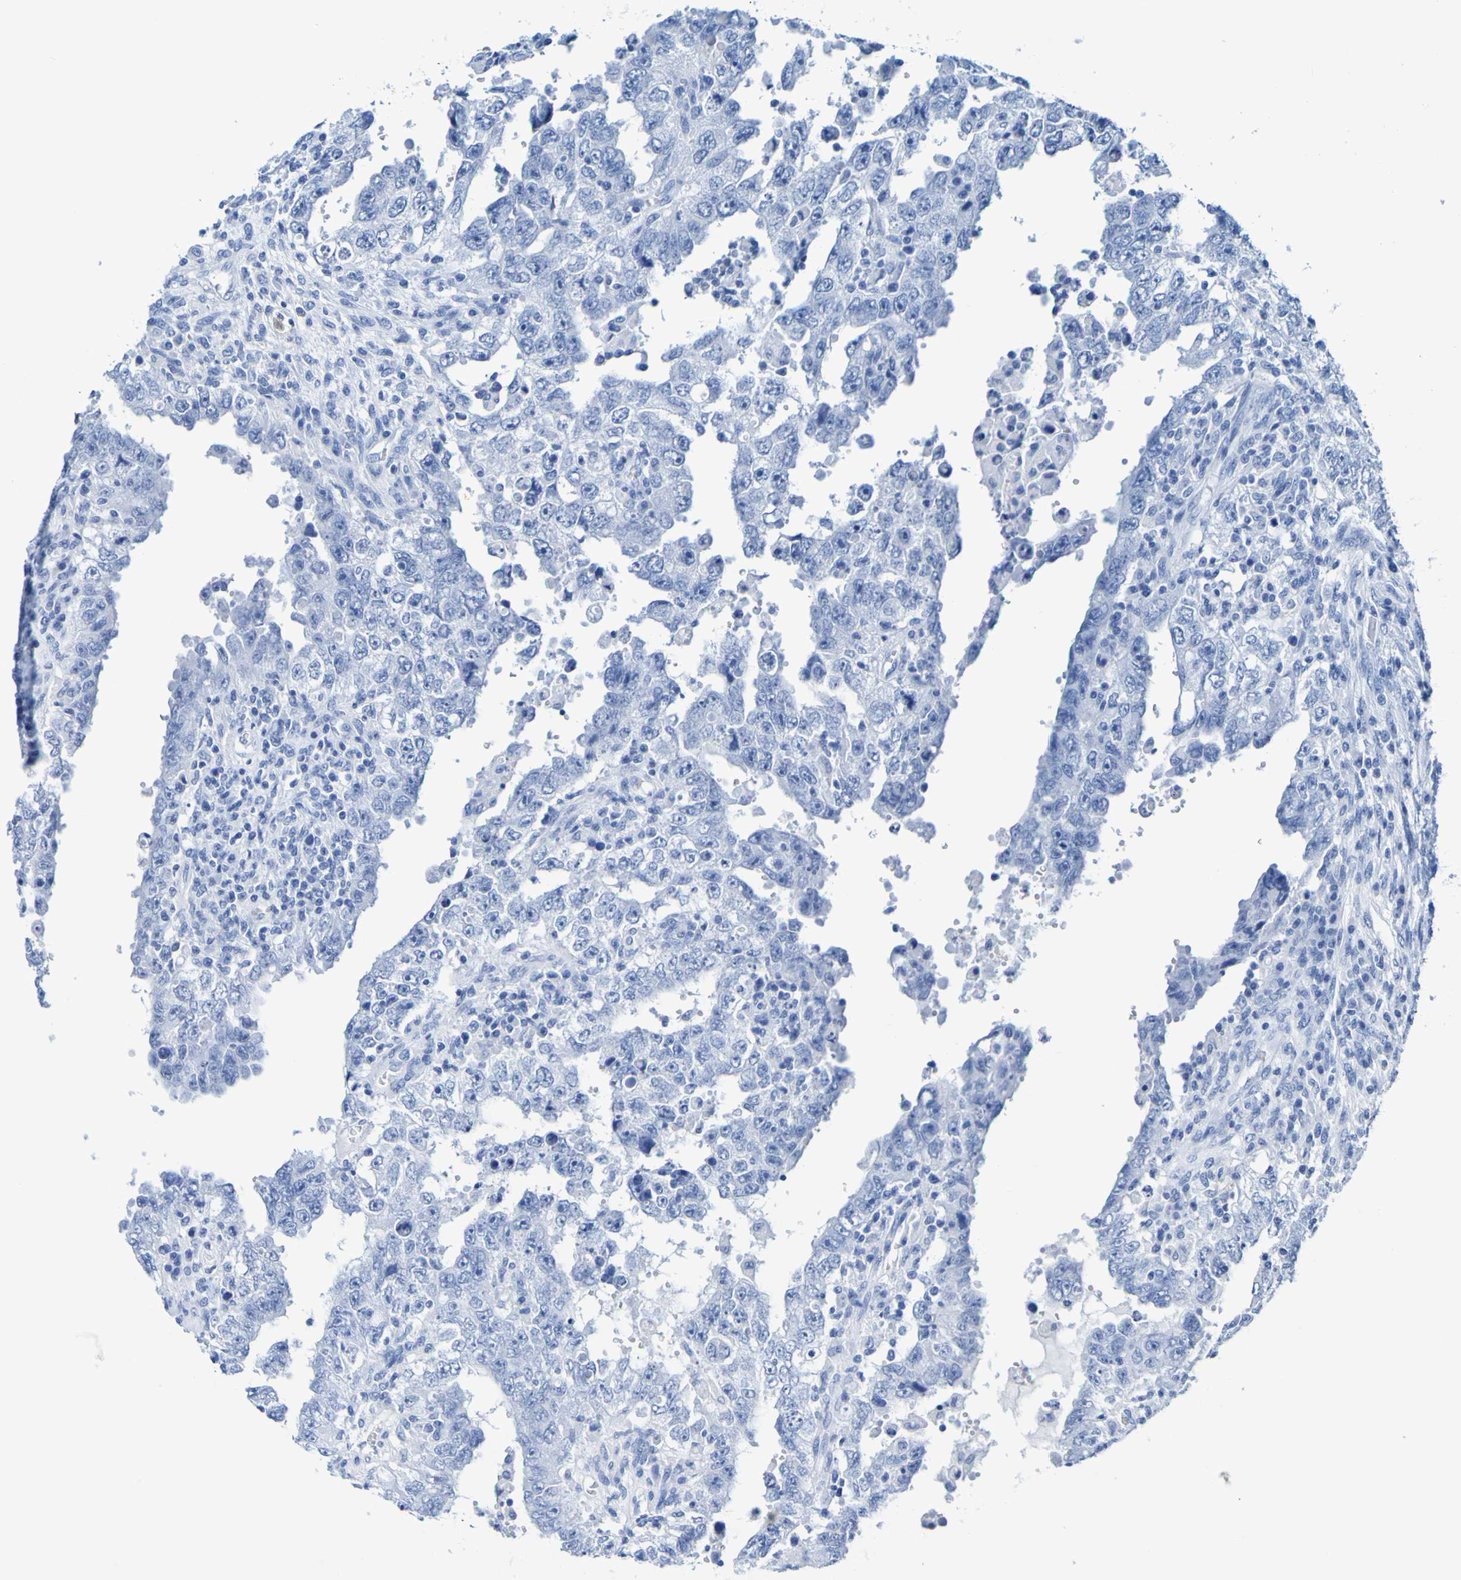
{"staining": {"intensity": "negative", "quantity": "none", "location": "none"}, "tissue": "testis cancer", "cell_type": "Tumor cells", "image_type": "cancer", "snomed": [{"axis": "morphology", "description": "Carcinoma, Embryonal, NOS"}, {"axis": "topography", "description": "Testis"}], "caption": "There is no significant positivity in tumor cells of testis embryonal carcinoma. (DAB (3,3'-diaminobenzidine) immunohistochemistry visualized using brightfield microscopy, high magnification).", "gene": "DPEP1", "patient": {"sex": "male", "age": 26}}